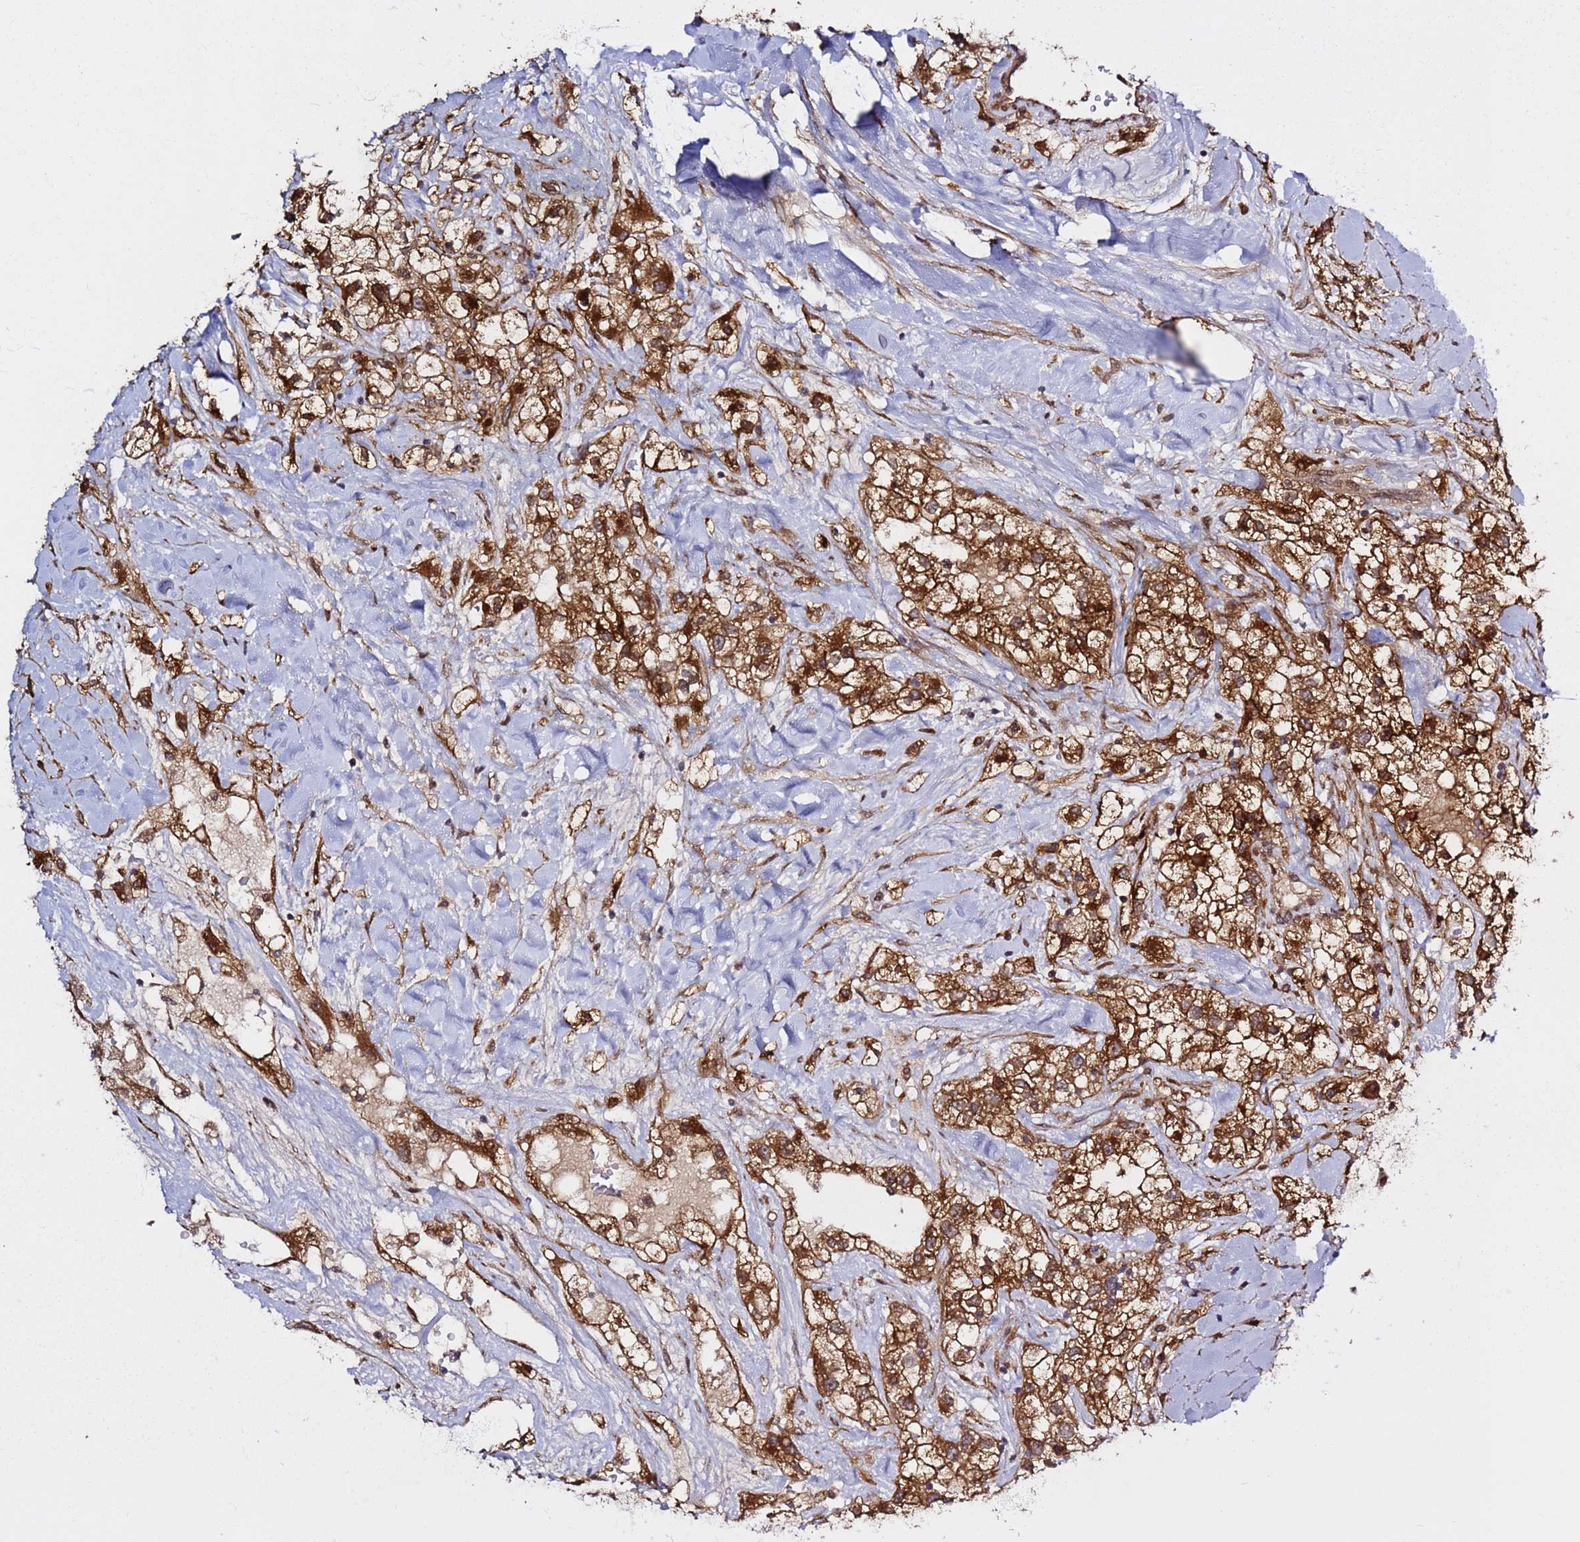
{"staining": {"intensity": "strong", "quantity": ">75%", "location": "cytoplasmic/membranous"}, "tissue": "renal cancer", "cell_type": "Tumor cells", "image_type": "cancer", "snomed": [{"axis": "morphology", "description": "Adenocarcinoma, NOS"}, {"axis": "topography", "description": "Kidney"}], "caption": "DAB (3,3'-diaminobenzidine) immunohistochemical staining of human renal cancer (adenocarcinoma) demonstrates strong cytoplasmic/membranous protein positivity in approximately >75% of tumor cells. The protein of interest is stained brown, and the nuclei are stained in blue (DAB (3,3'-diaminobenzidine) IHC with brightfield microscopy, high magnification).", "gene": "PRKAB2", "patient": {"sex": "male", "age": 59}}